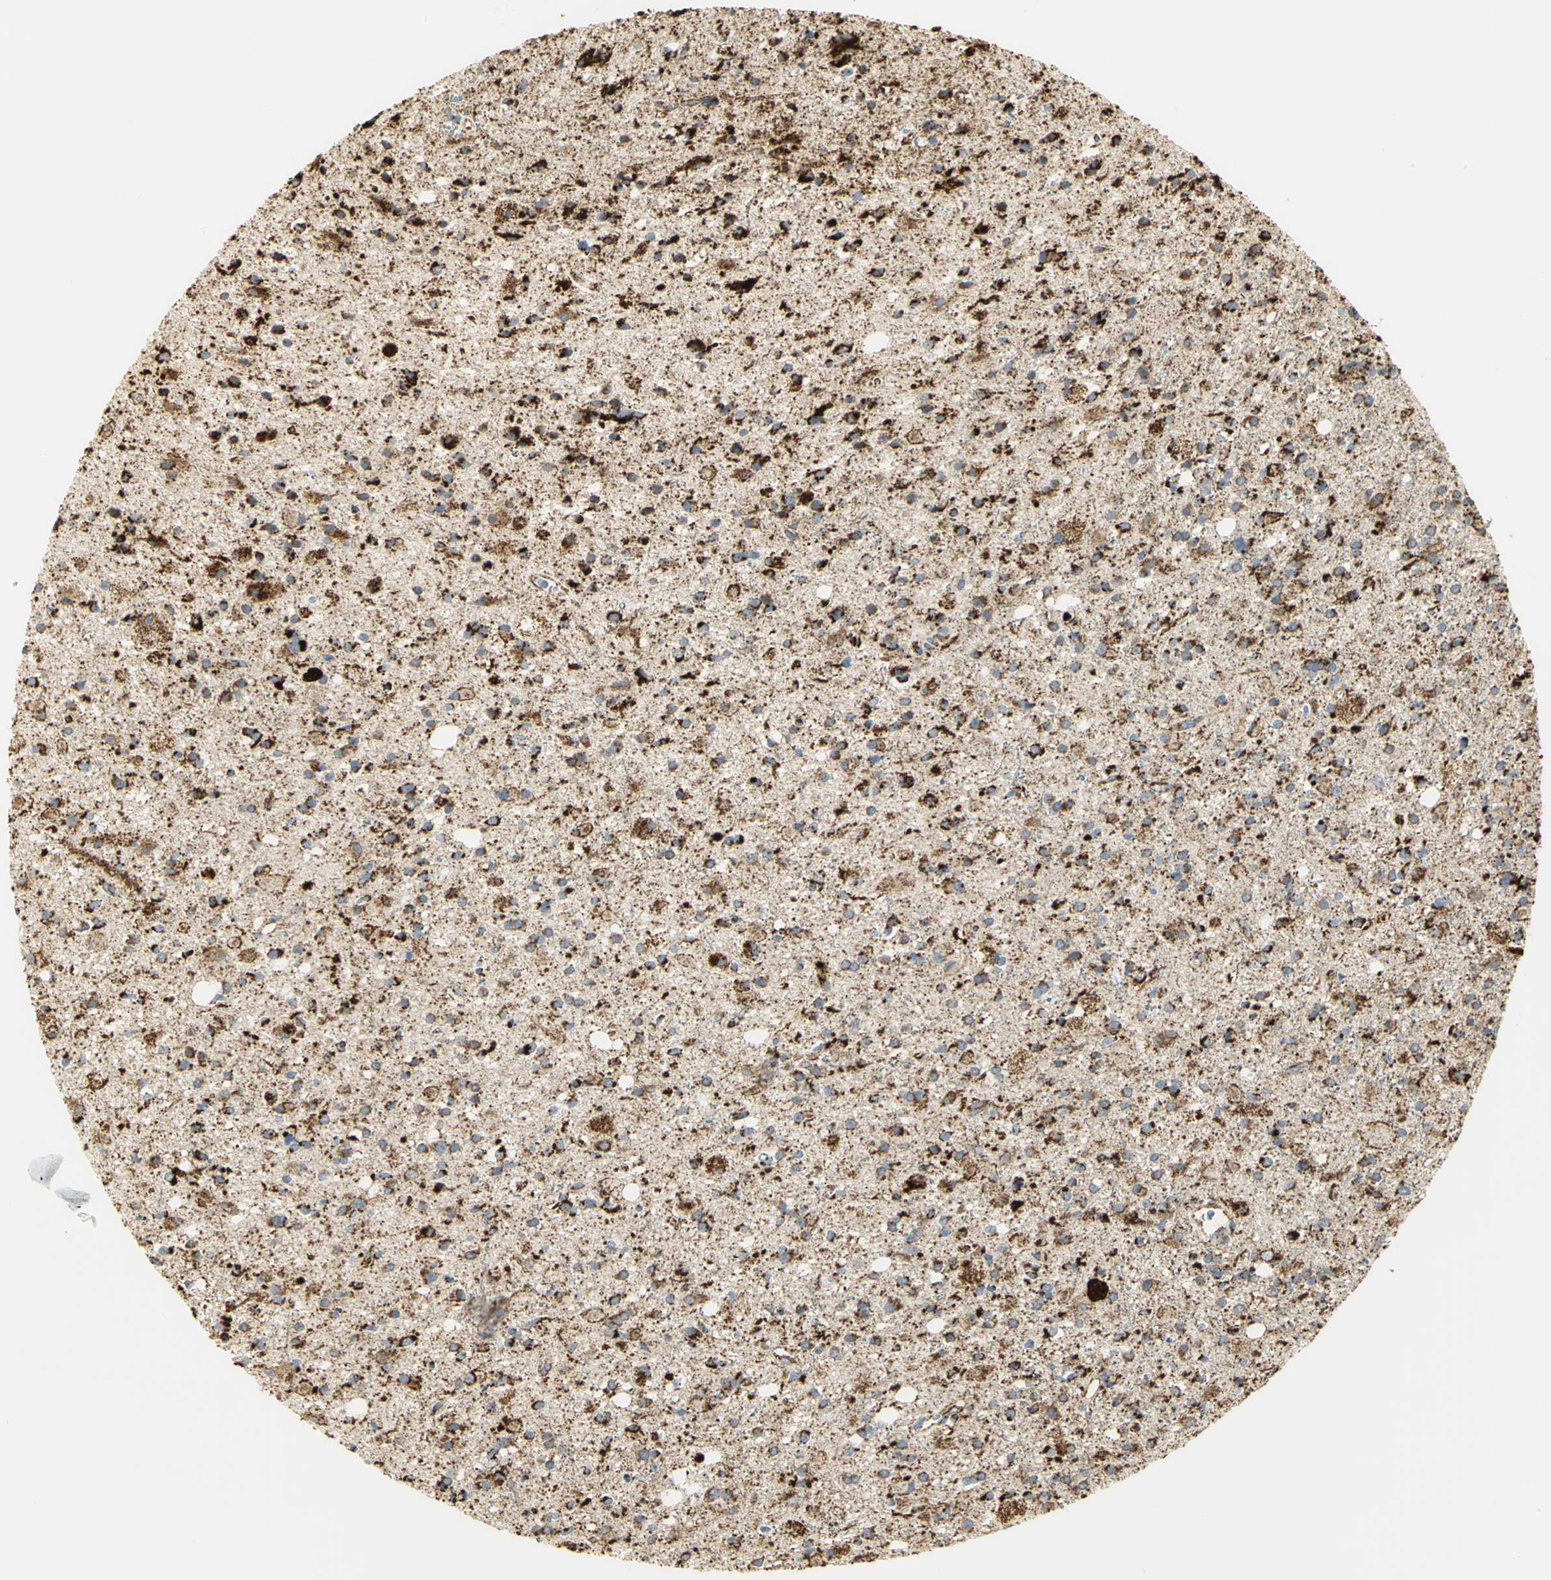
{"staining": {"intensity": "strong", "quantity": ">75%", "location": "cytoplasmic/membranous"}, "tissue": "glioma", "cell_type": "Tumor cells", "image_type": "cancer", "snomed": [{"axis": "morphology", "description": "Glioma, malignant, High grade"}, {"axis": "topography", "description": "Brain"}], "caption": "Human malignant glioma (high-grade) stained for a protein (brown) demonstrates strong cytoplasmic/membranous positive staining in about >75% of tumor cells.", "gene": "VDAC1", "patient": {"sex": "male", "age": 33}}